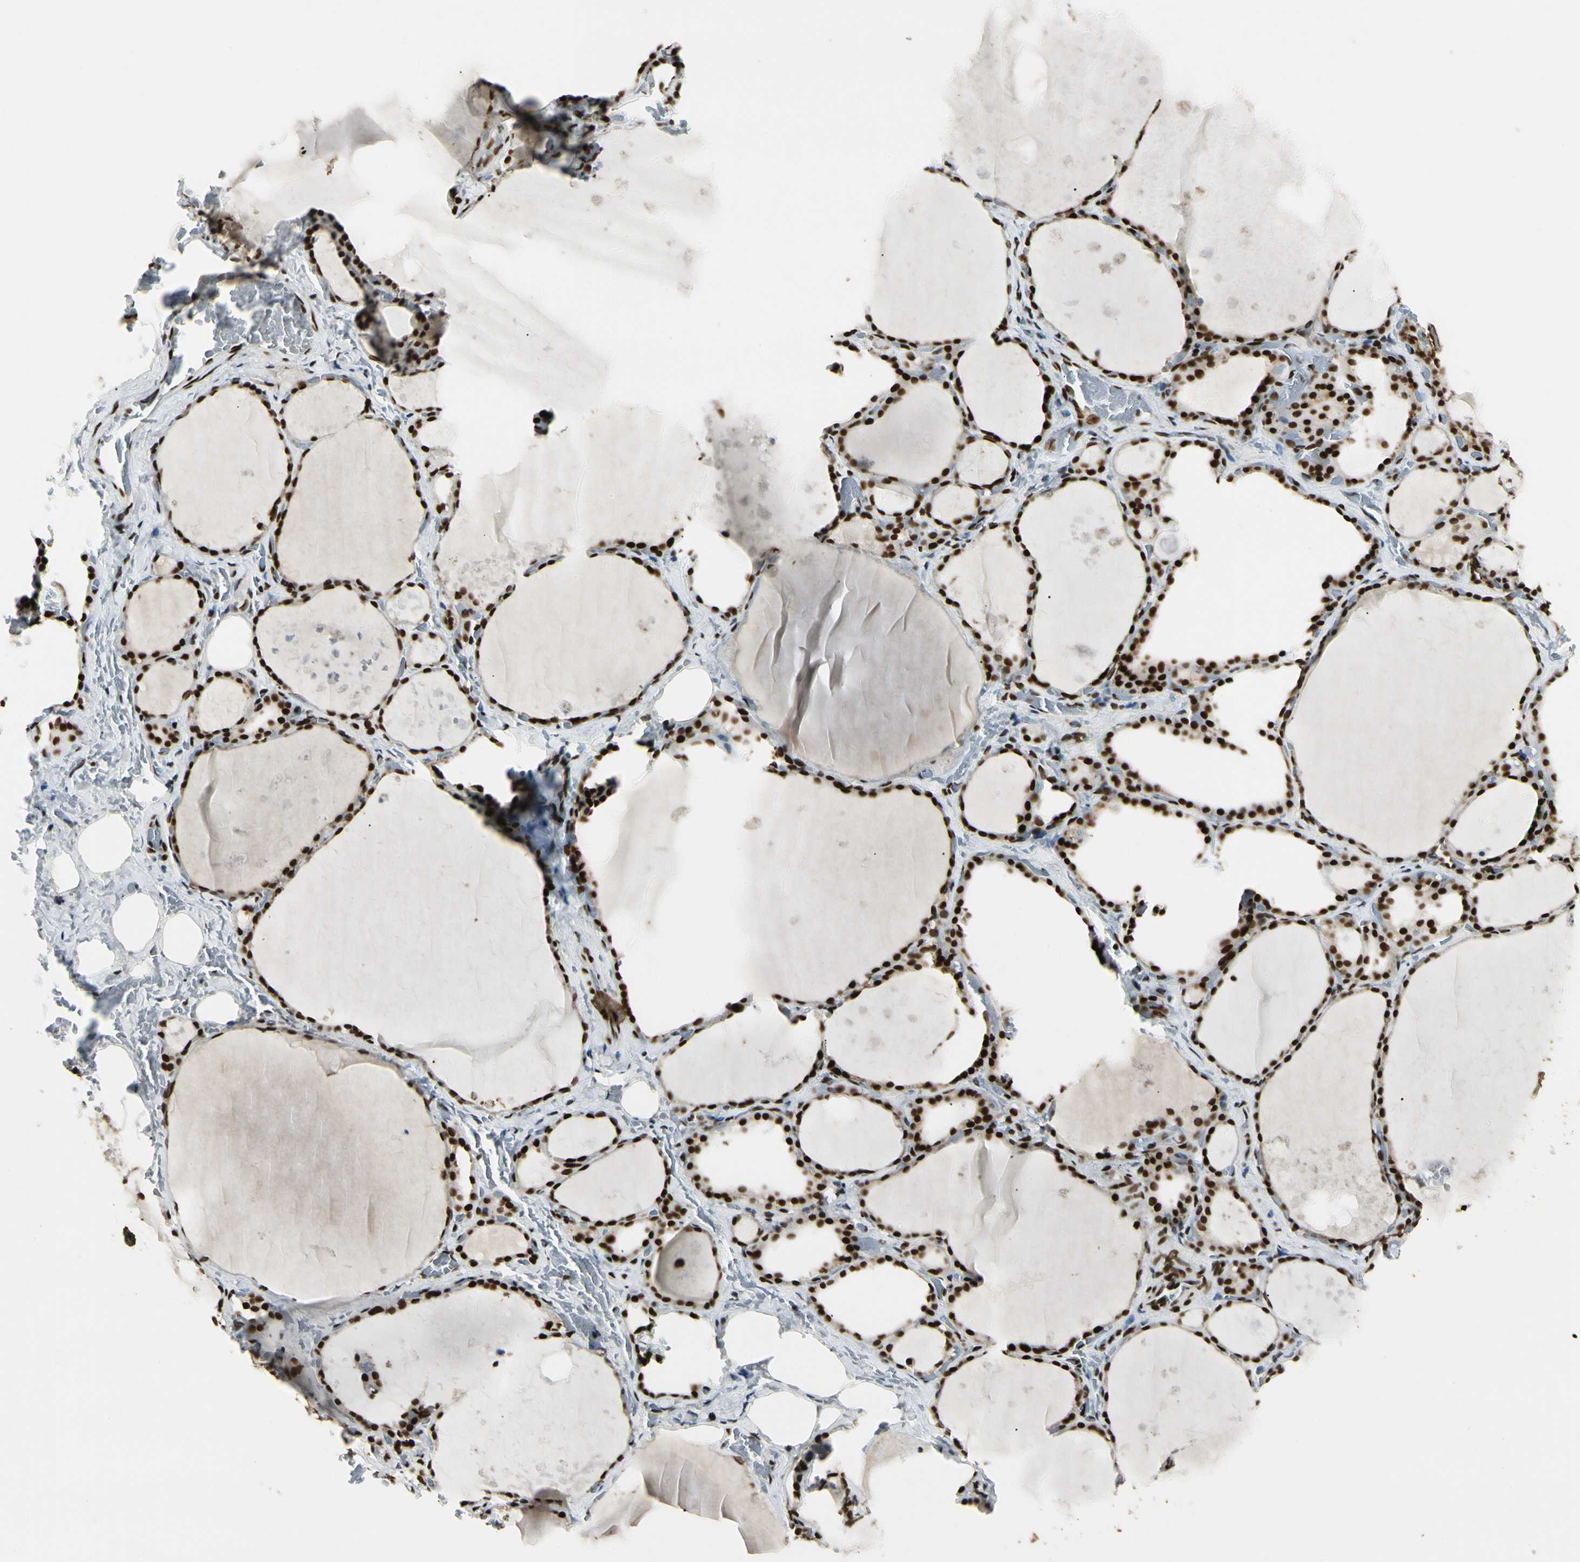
{"staining": {"intensity": "strong", "quantity": ">75%", "location": "nuclear"}, "tissue": "thyroid gland", "cell_type": "Glandular cells", "image_type": "normal", "snomed": [{"axis": "morphology", "description": "Normal tissue, NOS"}, {"axis": "topography", "description": "Thyroid gland"}], "caption": "Benign thyroid gland exhibits strong nuclear expression in approximately >75% of glandular cells Ihc stains the protein of interest in brown and the nuclei are stained blue..", "gene": "FUS", "patient": {"sex": "male", "age": 61}}